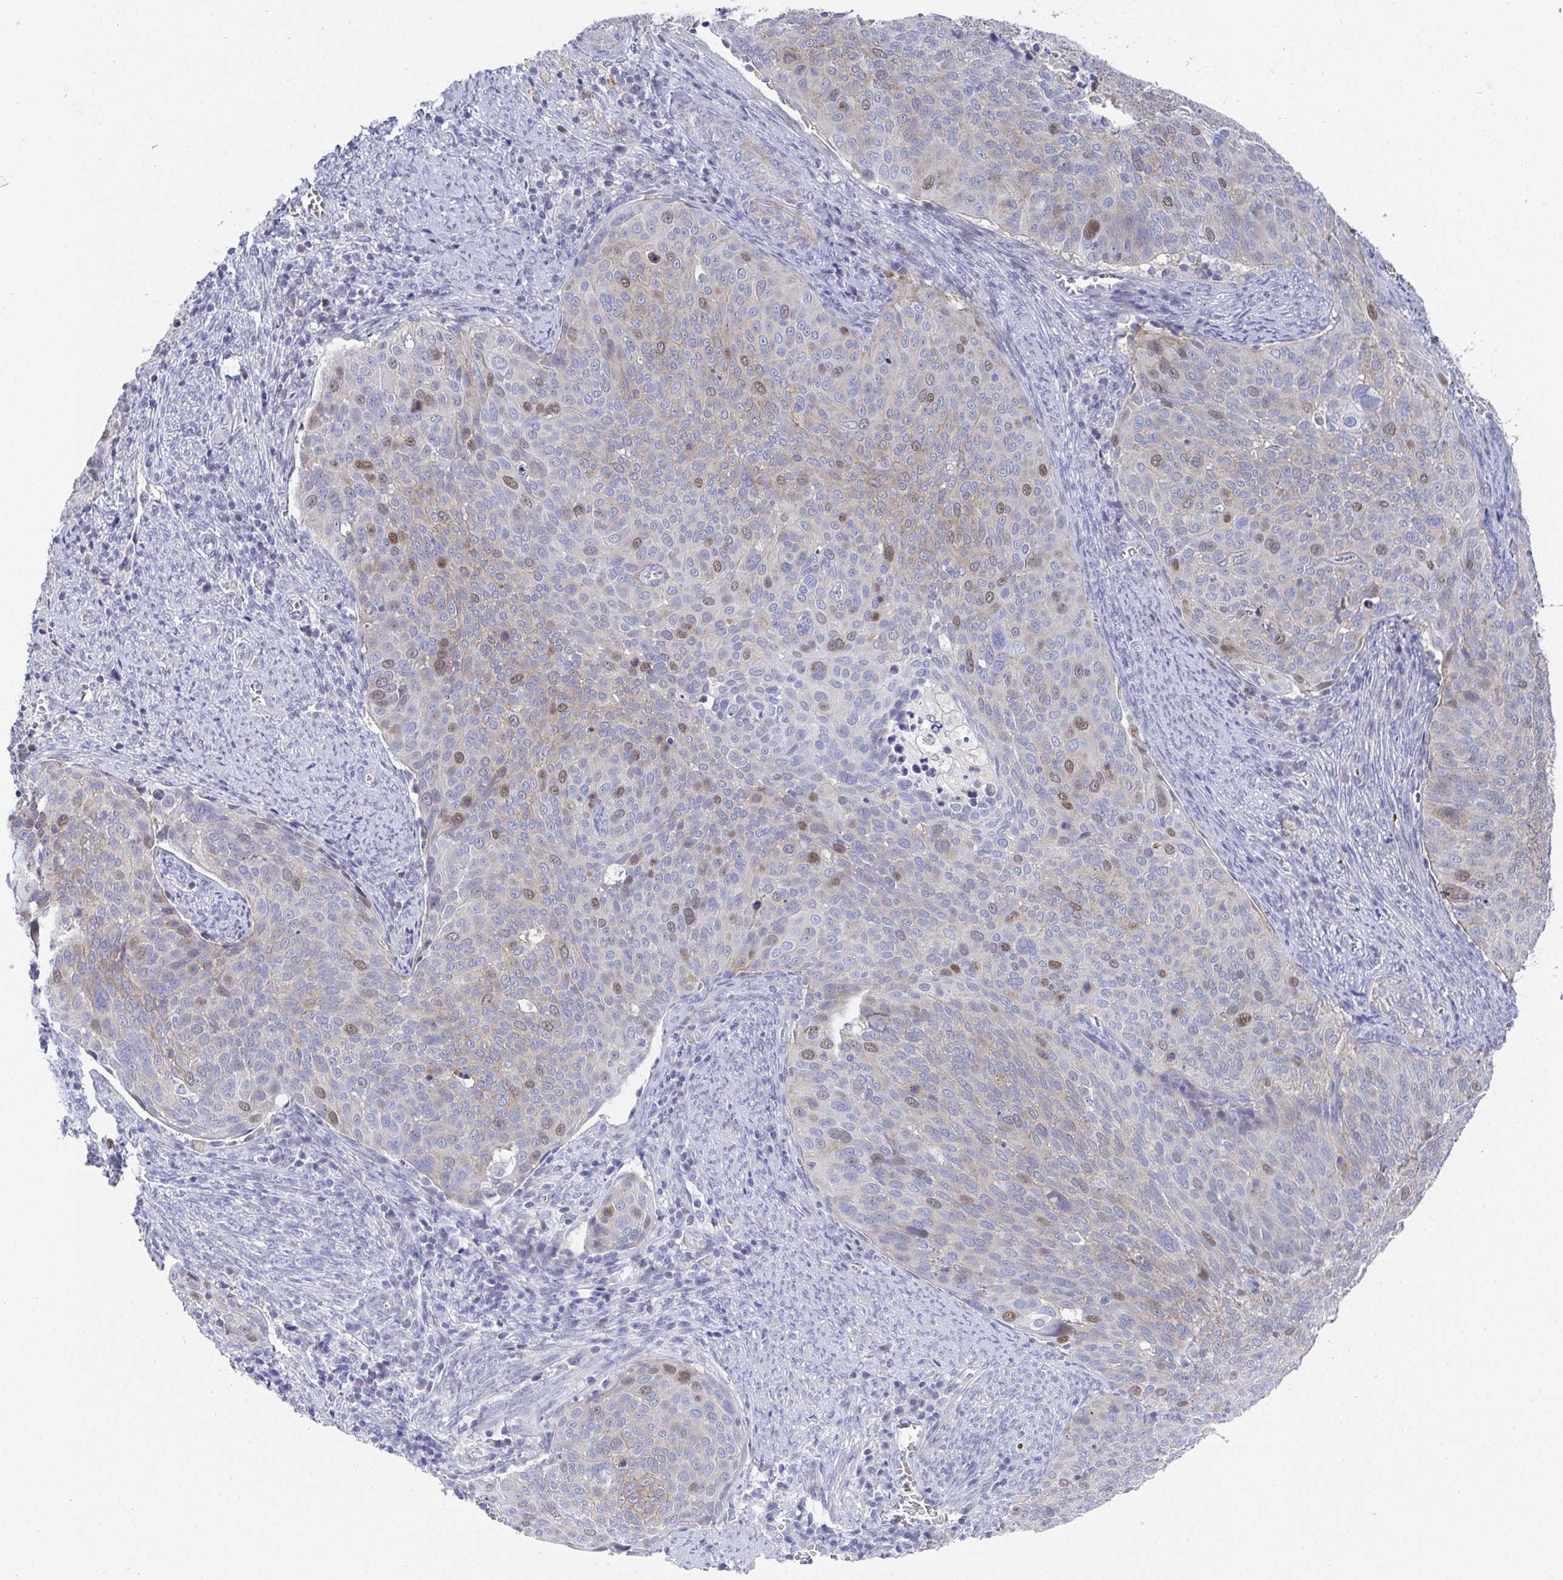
{"staining": {"intensity": "moderate", "quantity": "<25%", "location": "nuclear"}, "tissue": "cervical cancer", "cell_type": "Tumor cells", "image_type": "cancer", "snomed": [{"axis": "morphology", "description": "Squamous cell carcinoma, NOS"}, {"axis": "topography", "description": "Cervix"}], "caption": "Immunohistochemistry (IHC) staining of cervical cancer (squamous cell carcinoma), which displays low levels of moderate nuclear positivity in about <25% of tumor cells indicating moderate nuclear protein positivity. The staining was performed using DAB (3,3'-diaminobenzidine) (brown) for protein detection and nuclei were counterstained in hematoxylin (blue).", "gene": "ATP5F1C", "patient": {"sex": "female", "age": 39}}